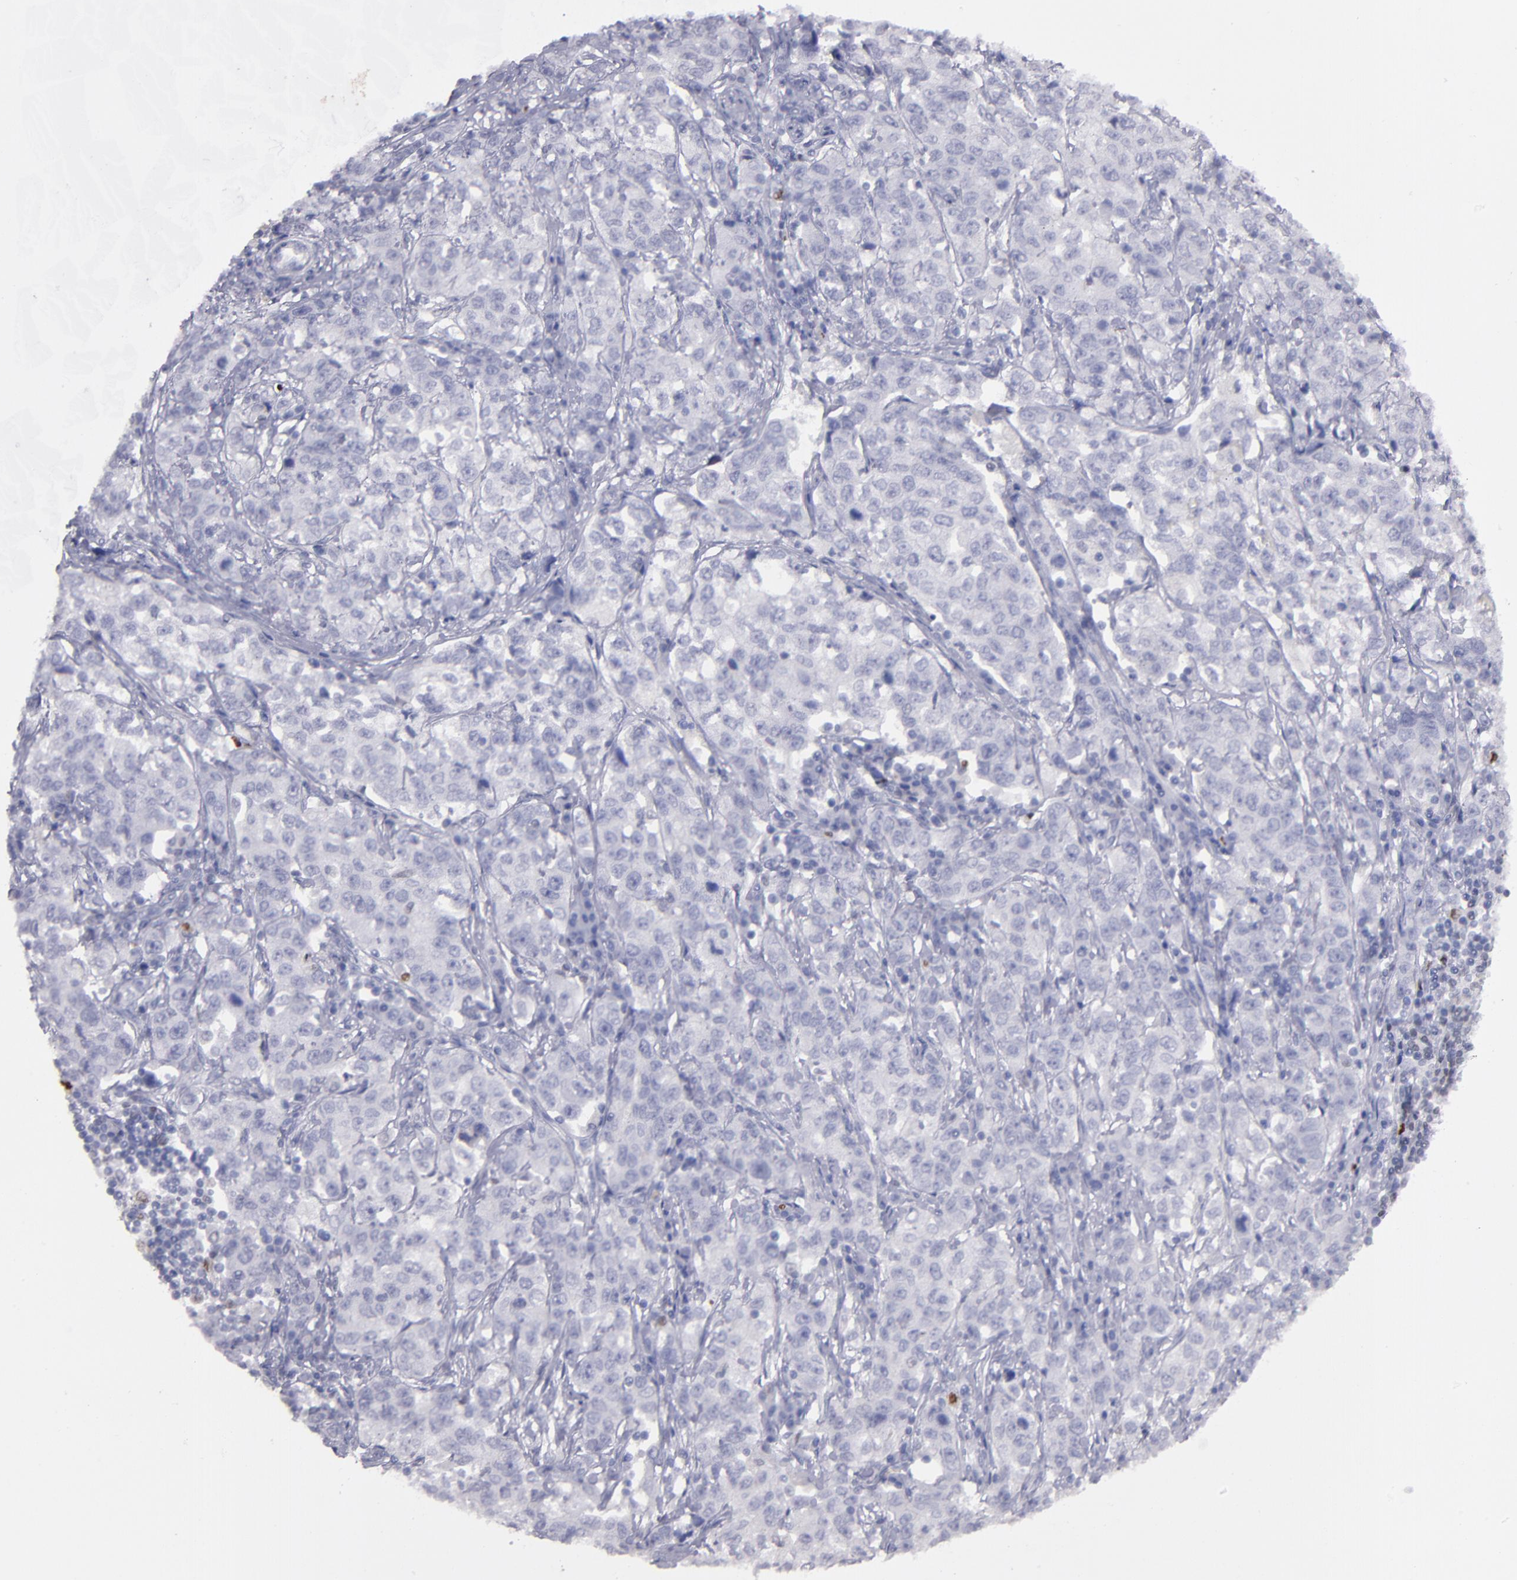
{"staining": {"intensity": "negative", "quantity": "none", "location": "none"}, "tissue": "stomach cancer", "cell_type": "Tumor cells", "image_type": "cancer", "snomed": [{"axis": "morphology", "description": "Adenocarcinoma, NOS"}, {"axis": "topography", "description": "Stomach"}], "caption": "Immunohistochemistry image of neoplastic tissue: human stomach cancer stained with DAB shows no significant protein expression in tumor cells.", "gene": "IRF8", "patient": {"sex": "male", "age": 48}}